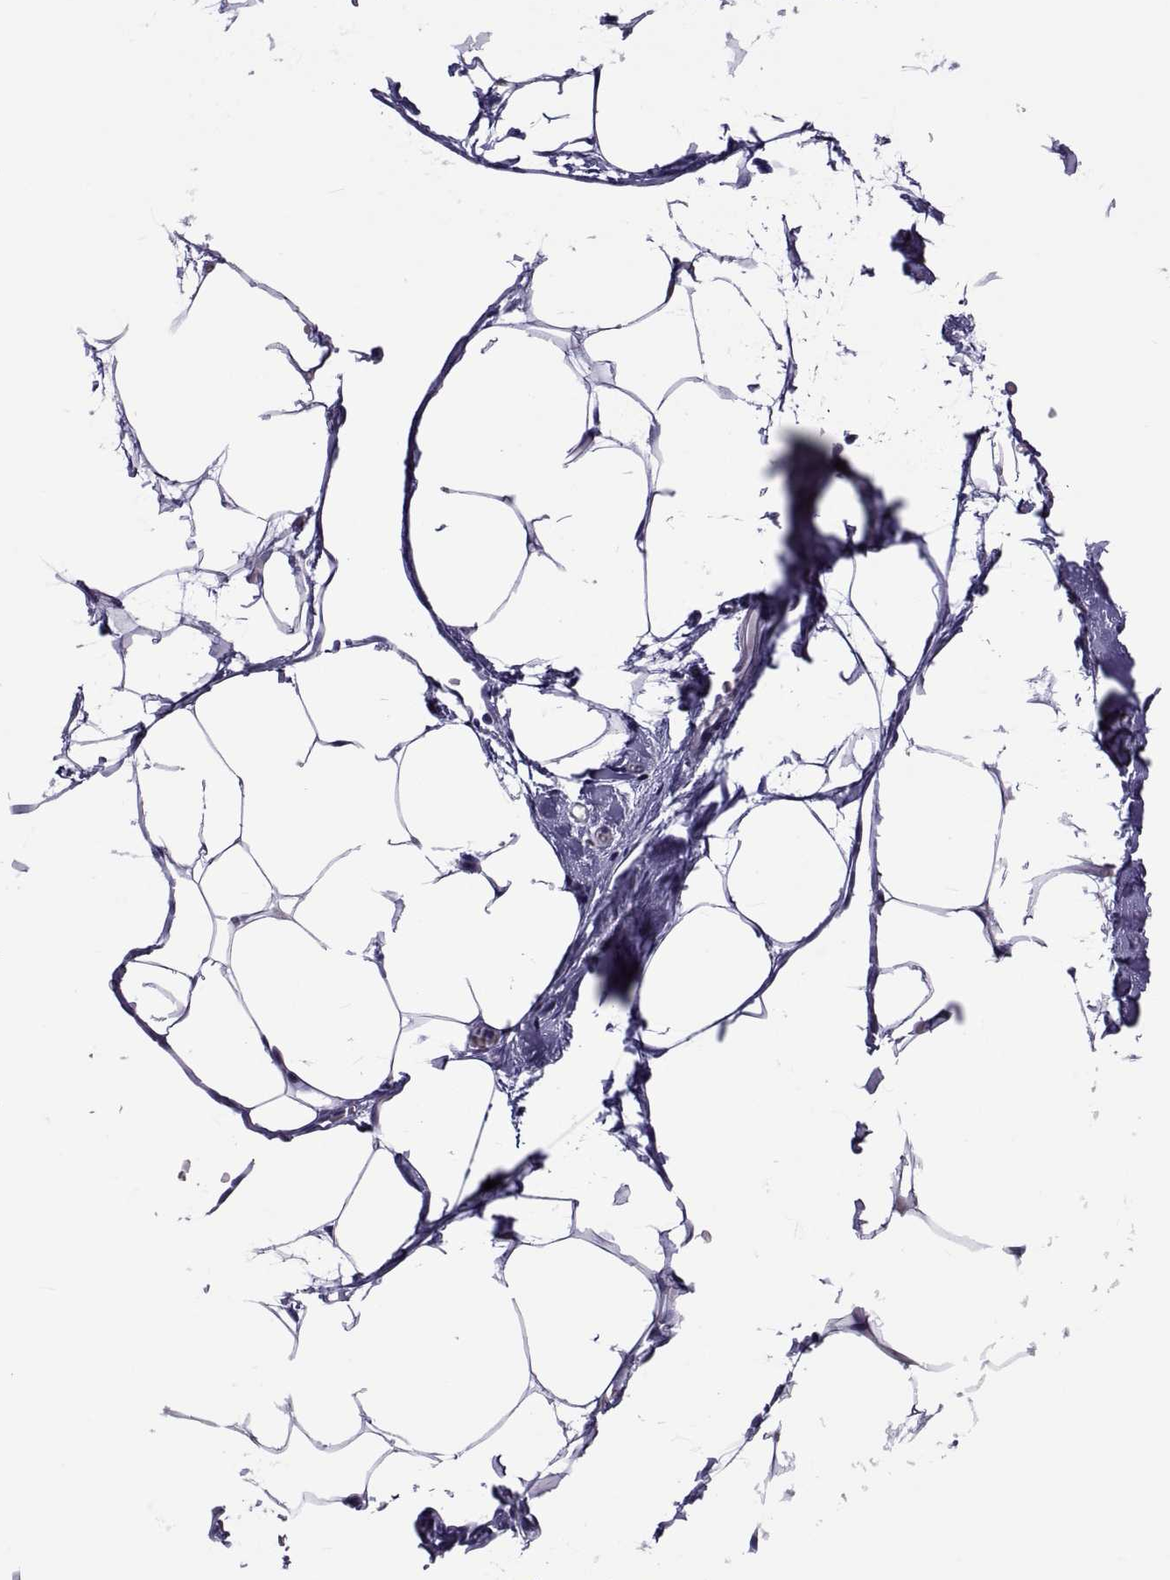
{"staining": {"intensity": "negative", "quantity": "none", "location": "none"}, "tissue": "adipose tissue", "cell_type": "Adipocytes", "image_type": "normal", "snomed": [{"axis": "morphology", "description": "Normal tissue, NOS"}, {"axis": "topography", "description": "Adipose tissue"}], "caption": "A high-resolution photomicrograph shows IHC staining of benign adipose tissue, which demonstrates no significant expression in adipocytes.", "gene": "LCN9", "patient": {"sex": "male", "age": 57}}